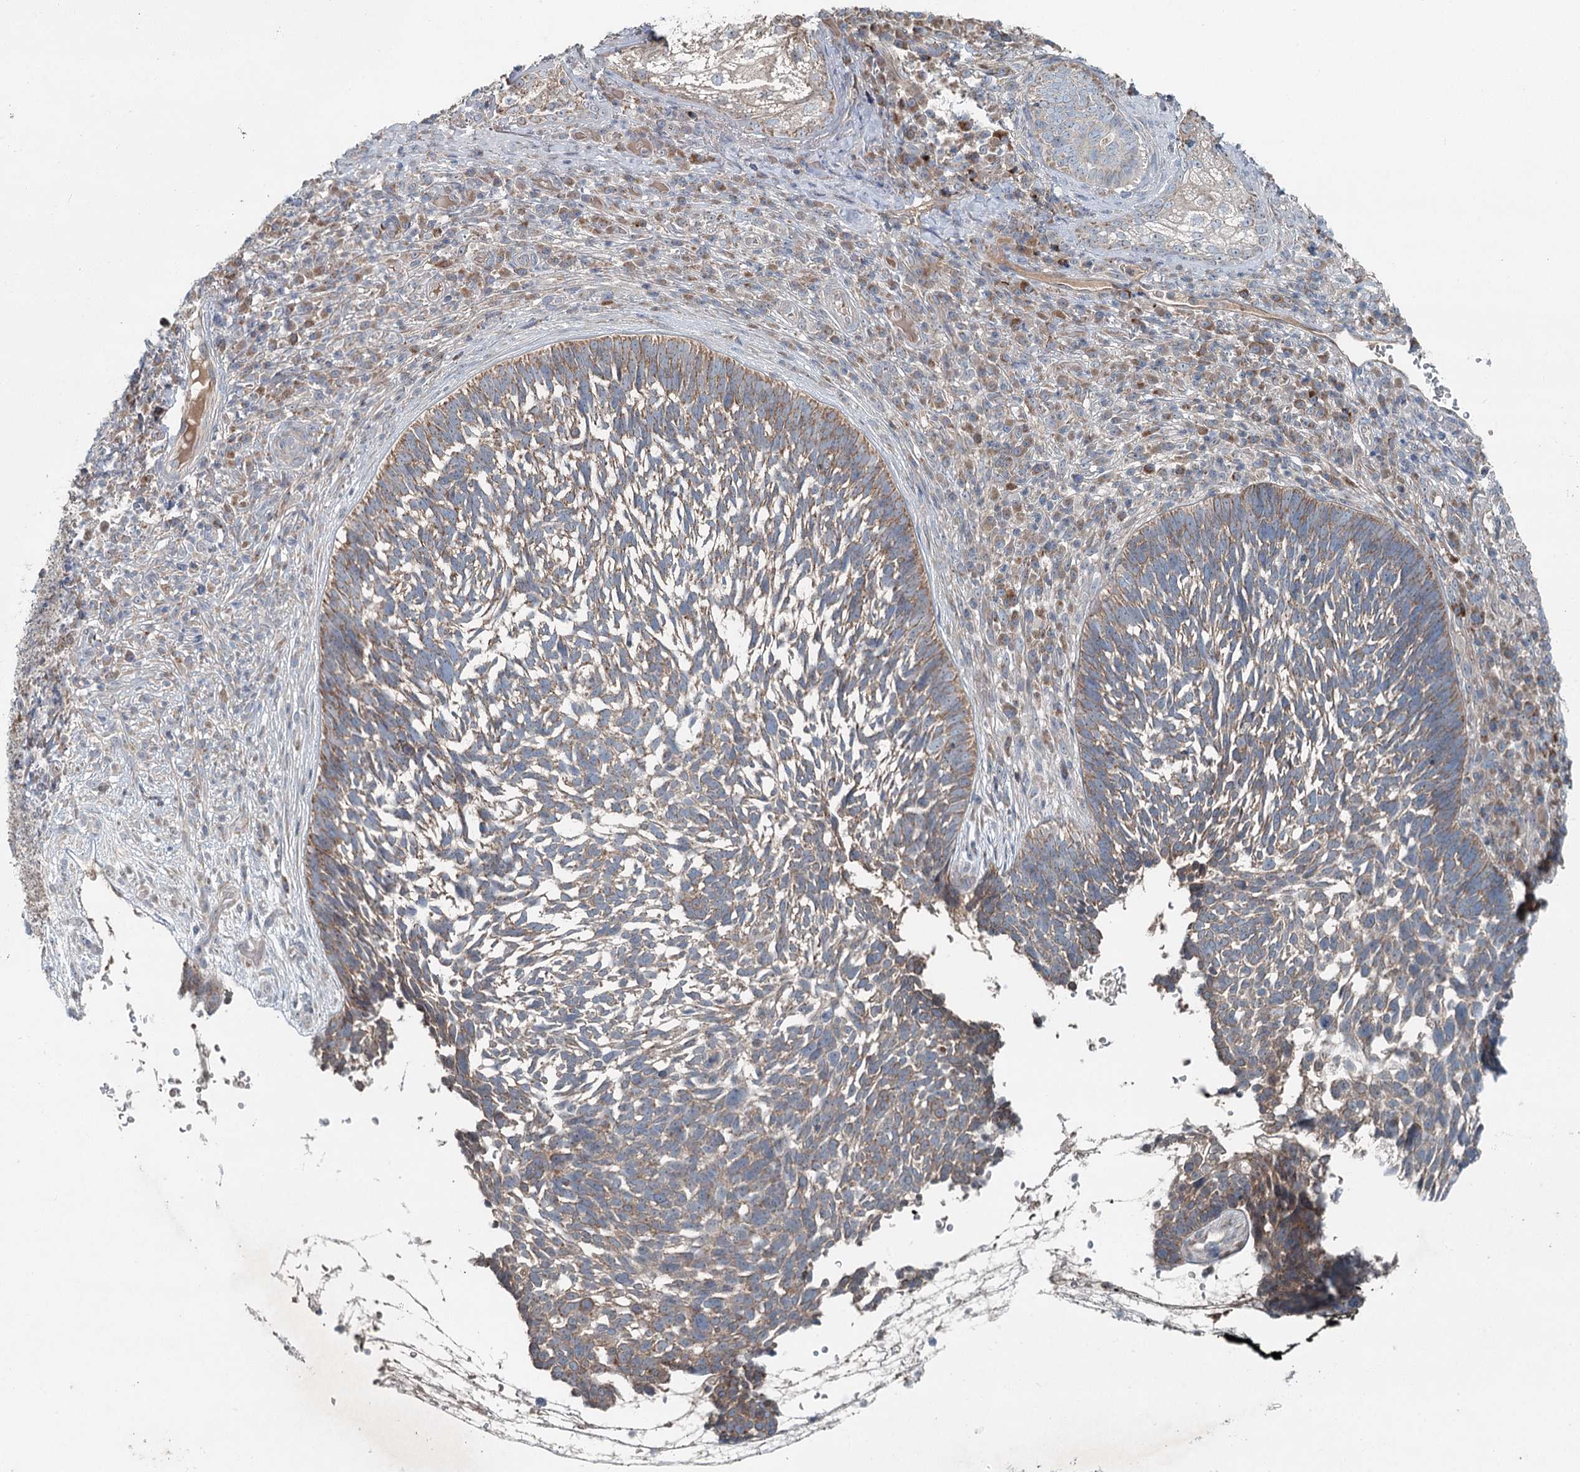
{"staining": {"intensity": "moderate", "quantity": ">75%", "location": "cytoplasmic/membranous"}, "tissue": "skin cancer", "cell_type": "Tumor cells", "image_type": "cancer", "snomed": [{"axis": "morphology", "description": "Basal cell carcinoma"}, {"axis": "topography", "description": "Skin"}], "caption": "Tumor cells demonstrate medium levels of moderate cytoplasmic/membranous staining in approximately >75% of cells in basal cell carcinoma (skin). (Stains: DAB (3,3'-diaminobenzidine) in brown, nuclei in blue, Microscopy: brightfield microscopy at high magnification).", "gene": "CHCHD5", "patient": {"sex": "male", "age": 88}}